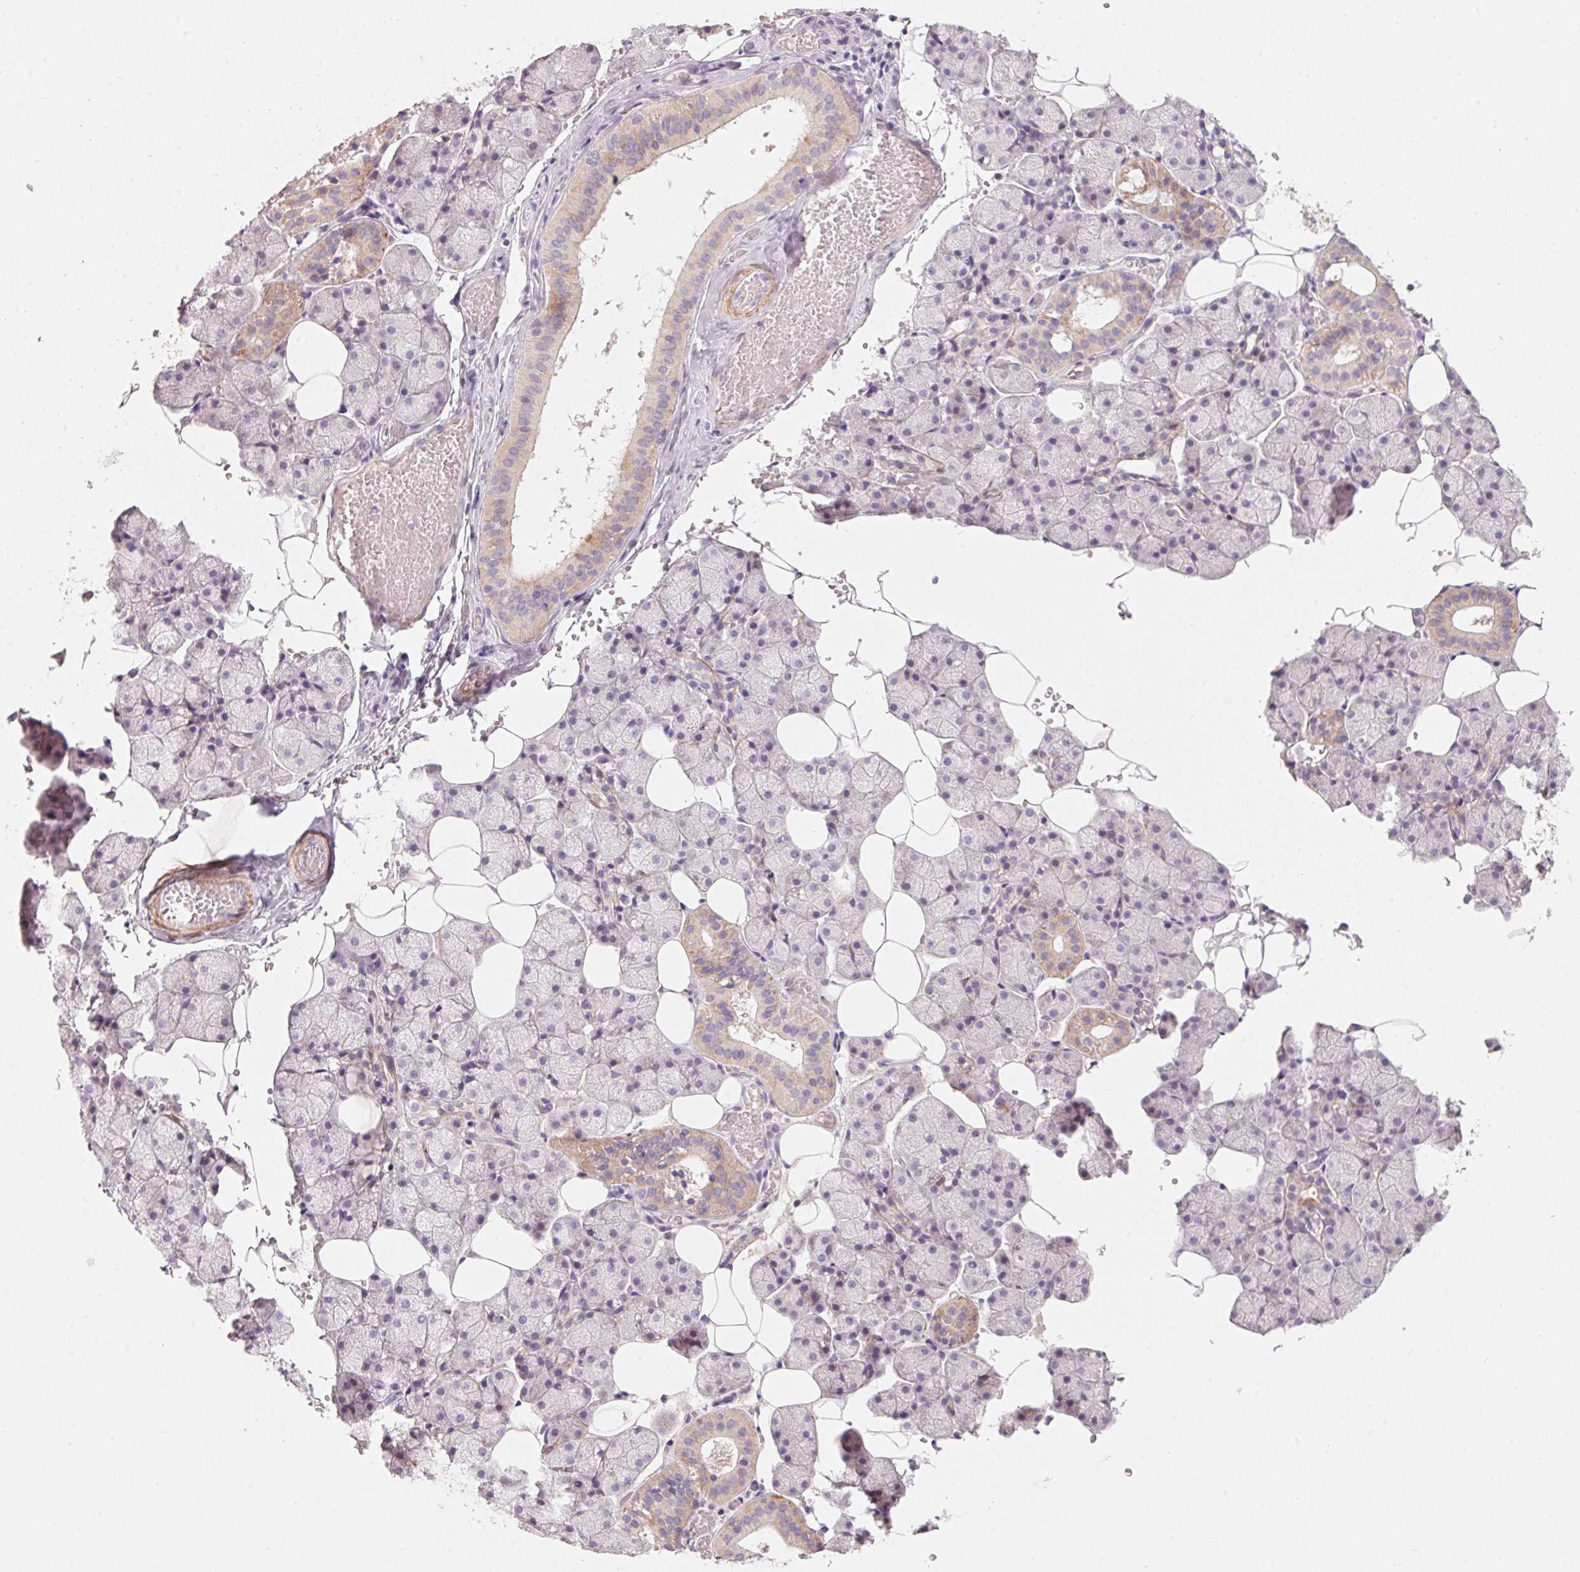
{"staining": {"intensity": "moderate", "quantity": "<25%", "location": "cytoplasmic/membranous"}, "tissue": "salivary gland", "cell_type": "Glandular cells", "image_type": "normal", "snomed": [{"axis": "morphology", "description": "Normal tissue, NOS"}, {"axis": "topography", "description": "Salivary gland"}], "caption": "Salivary gland stained with IHC displays moderate cytoplasmic/membranous staining in about <25% of glandular cells. (Stains: DAB in brown, nuclei in blue, Microscopy: brightfield microscopy at high magnification).", "gene": "TP53AIP1", "patient": {"sex": "male", "age": 38}}